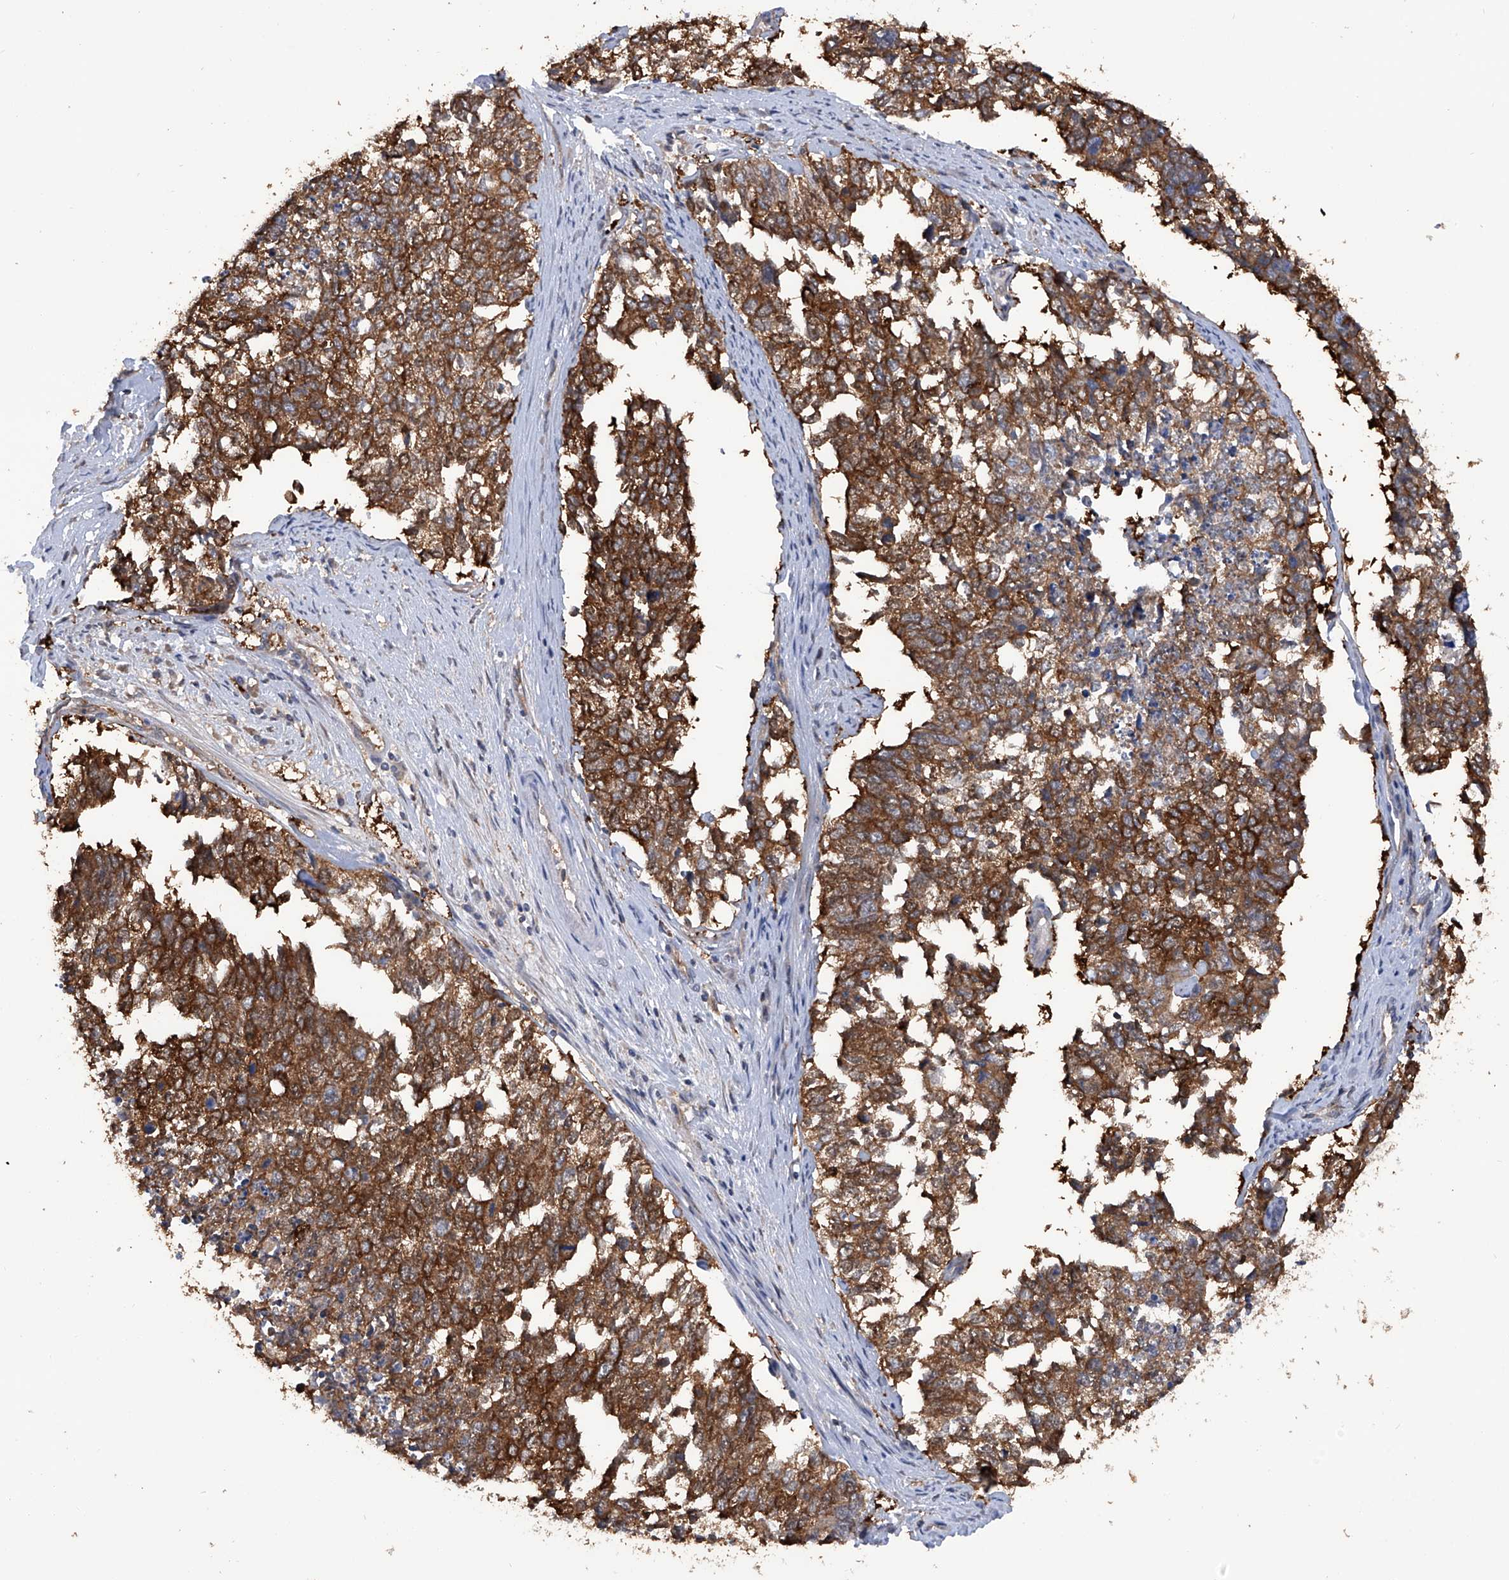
{"staining": {"intensity": "strong", "quantity": ">75%", "location": "cytoplasmic/membranous"}, "tissue": "cervical cancer", "cell_type": "Tumor cells", "image_type": "cancer", "snomed": [{"axis": "morphology", "description": "Squamous cell carcinoma, NOS"}, {"axis": "topography", "description": "Cervix"}], "caption": "DAB immunohistochemical staining of human squamous cell carcinoma (cervical) exhibits strong cytoplasmic/membranous protein staining in about >75% of tumor cells.", "gene": "NUDT17", "patient": {"sex": "female", "age": 63}}